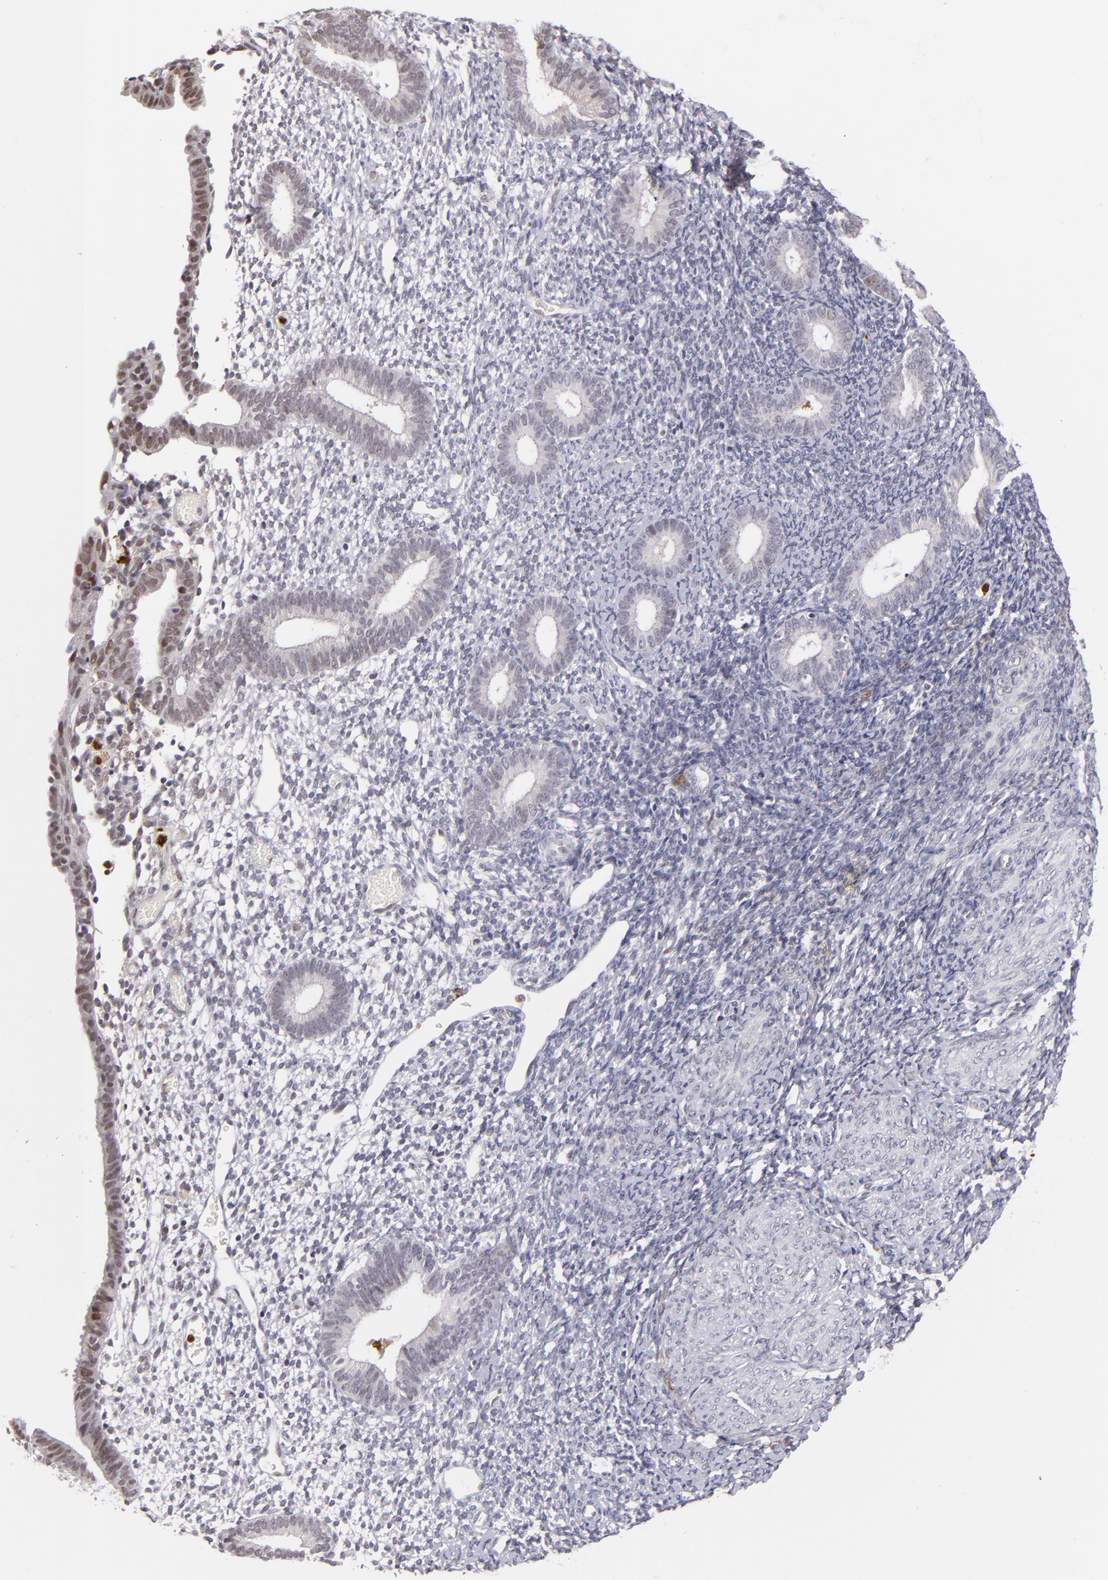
{"staining": {"intensity": "negative", "quantity": "none", "location": "none"}, "tissue": "endometrium", "cell_type": "Cells in endometrial stroma", "image_type": "normal", "snomed": [{"axis": "morphology", "description": "Normal tissue, NOS"}, {"axis": "topography", "description": "Smooth muscle"}, {"axis": "topography", "description": "Endometrium"}], "caption": "Immunohistochemical staining of benign human endometrium exhibits no significant expression in cells in endometrial stroma. (IHC, brightfield microscopy, high magnification).", "gene": "RXRG", "patient": {"sex": "female", "age": 57}}